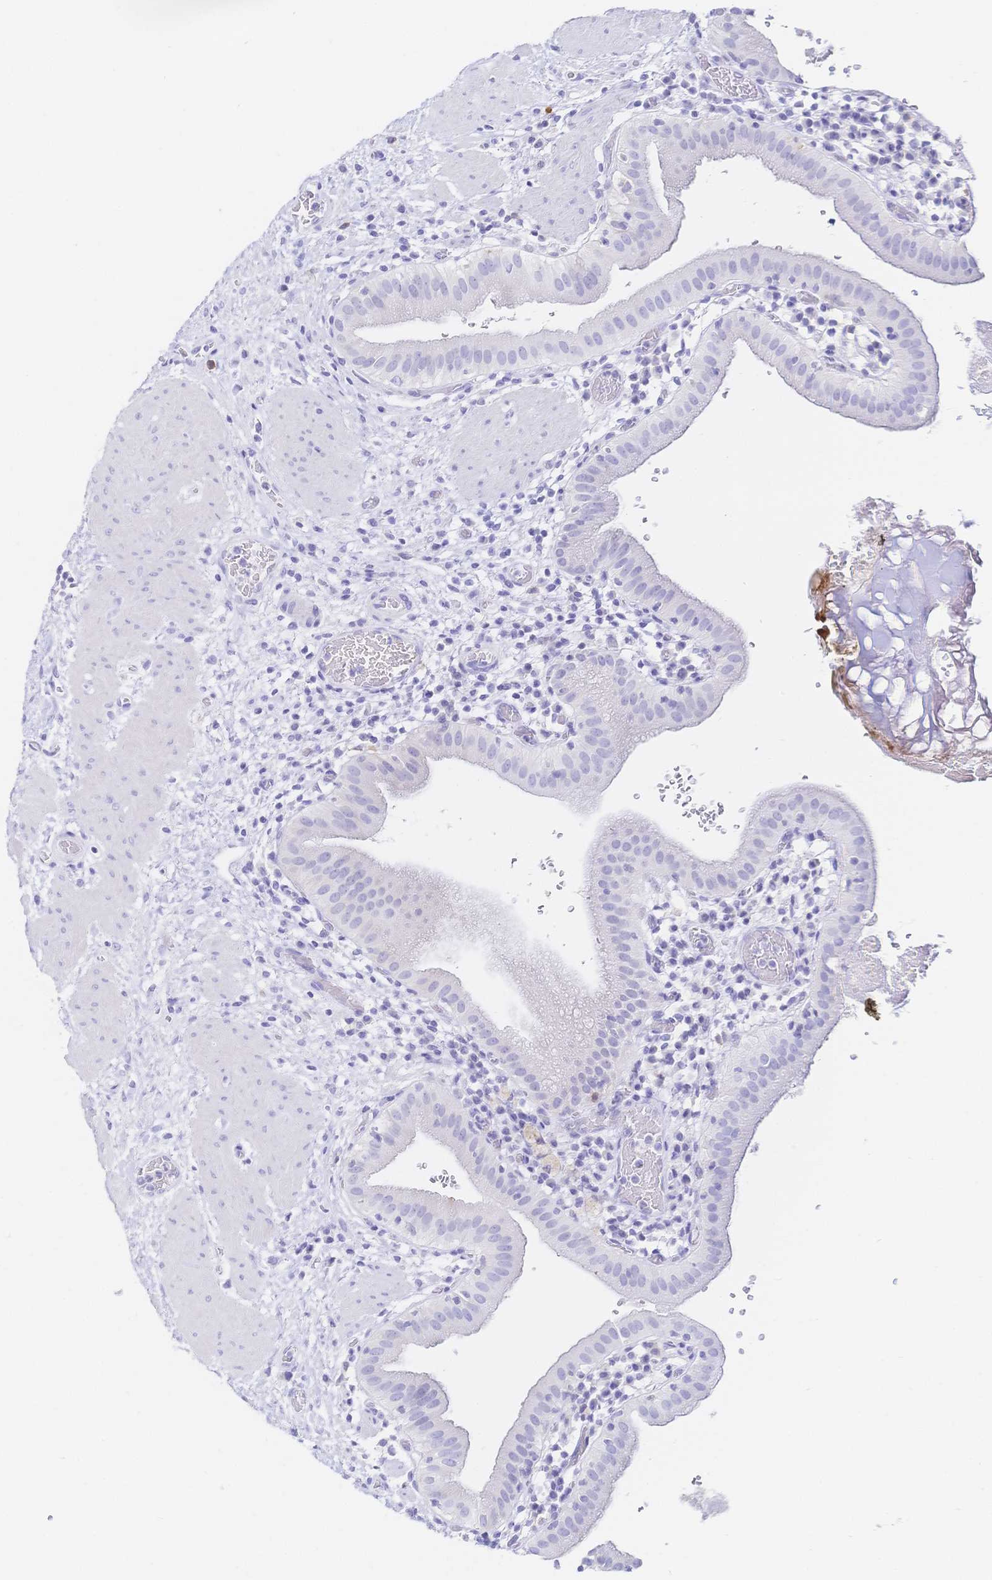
{"staining": {"intensity": "negative", "quantity": "none", "location": "none"}, "tissue": "gallbladder", "cell_type": "Glandular cells", "image_type": "normal", "snomed": [{"axis": "morphology", "description": "Normal tissue, NOS"}, {"axis": "topography", "description": "Gallbladder"}], "caption": "This is an immunohistochemistry micrograph of unremarkable human gallbladder. There is no positivity in glandular cells.", "gene": "RRM1", "patient": {"sex": "male", "age": 26}}